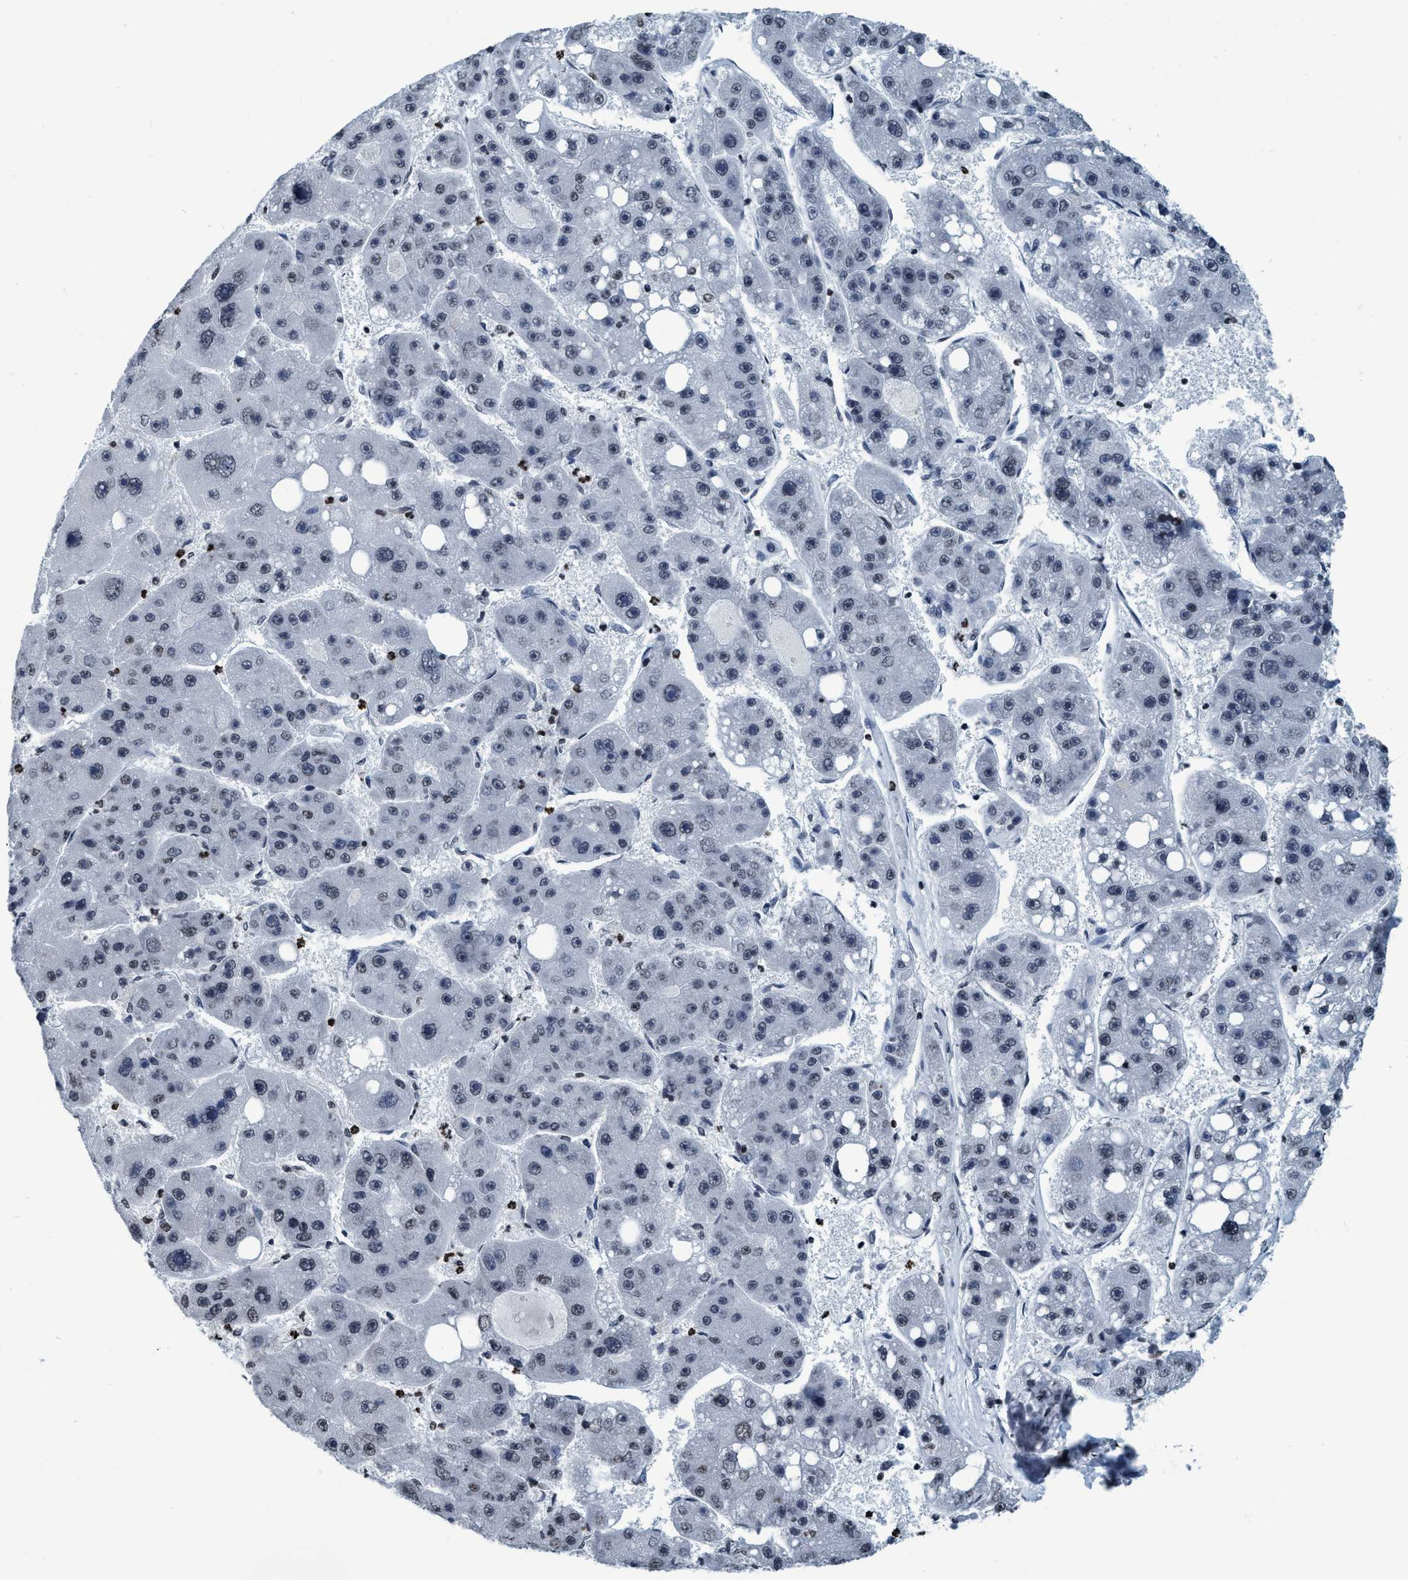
{"staining": {"intensity": "weak", "quantity": "<25%", "location": "nuclear"}, "tissue": "liver cancer", "cell_type": "Tumor cells", "image_type": "cancer", "snomed": [{"axis": "morphology", "description": "Carcinoma, Hepatocellular, NOS"}, {"axis": "topography", "description": "Liver"}], "caption": "An immunohistochemistry (IHC) image of liver cancer is shown. There is no staining in tumor cells of liver cancer.", "gene": "CCNE2", "patient": {"sex": "female", "age": 61}}